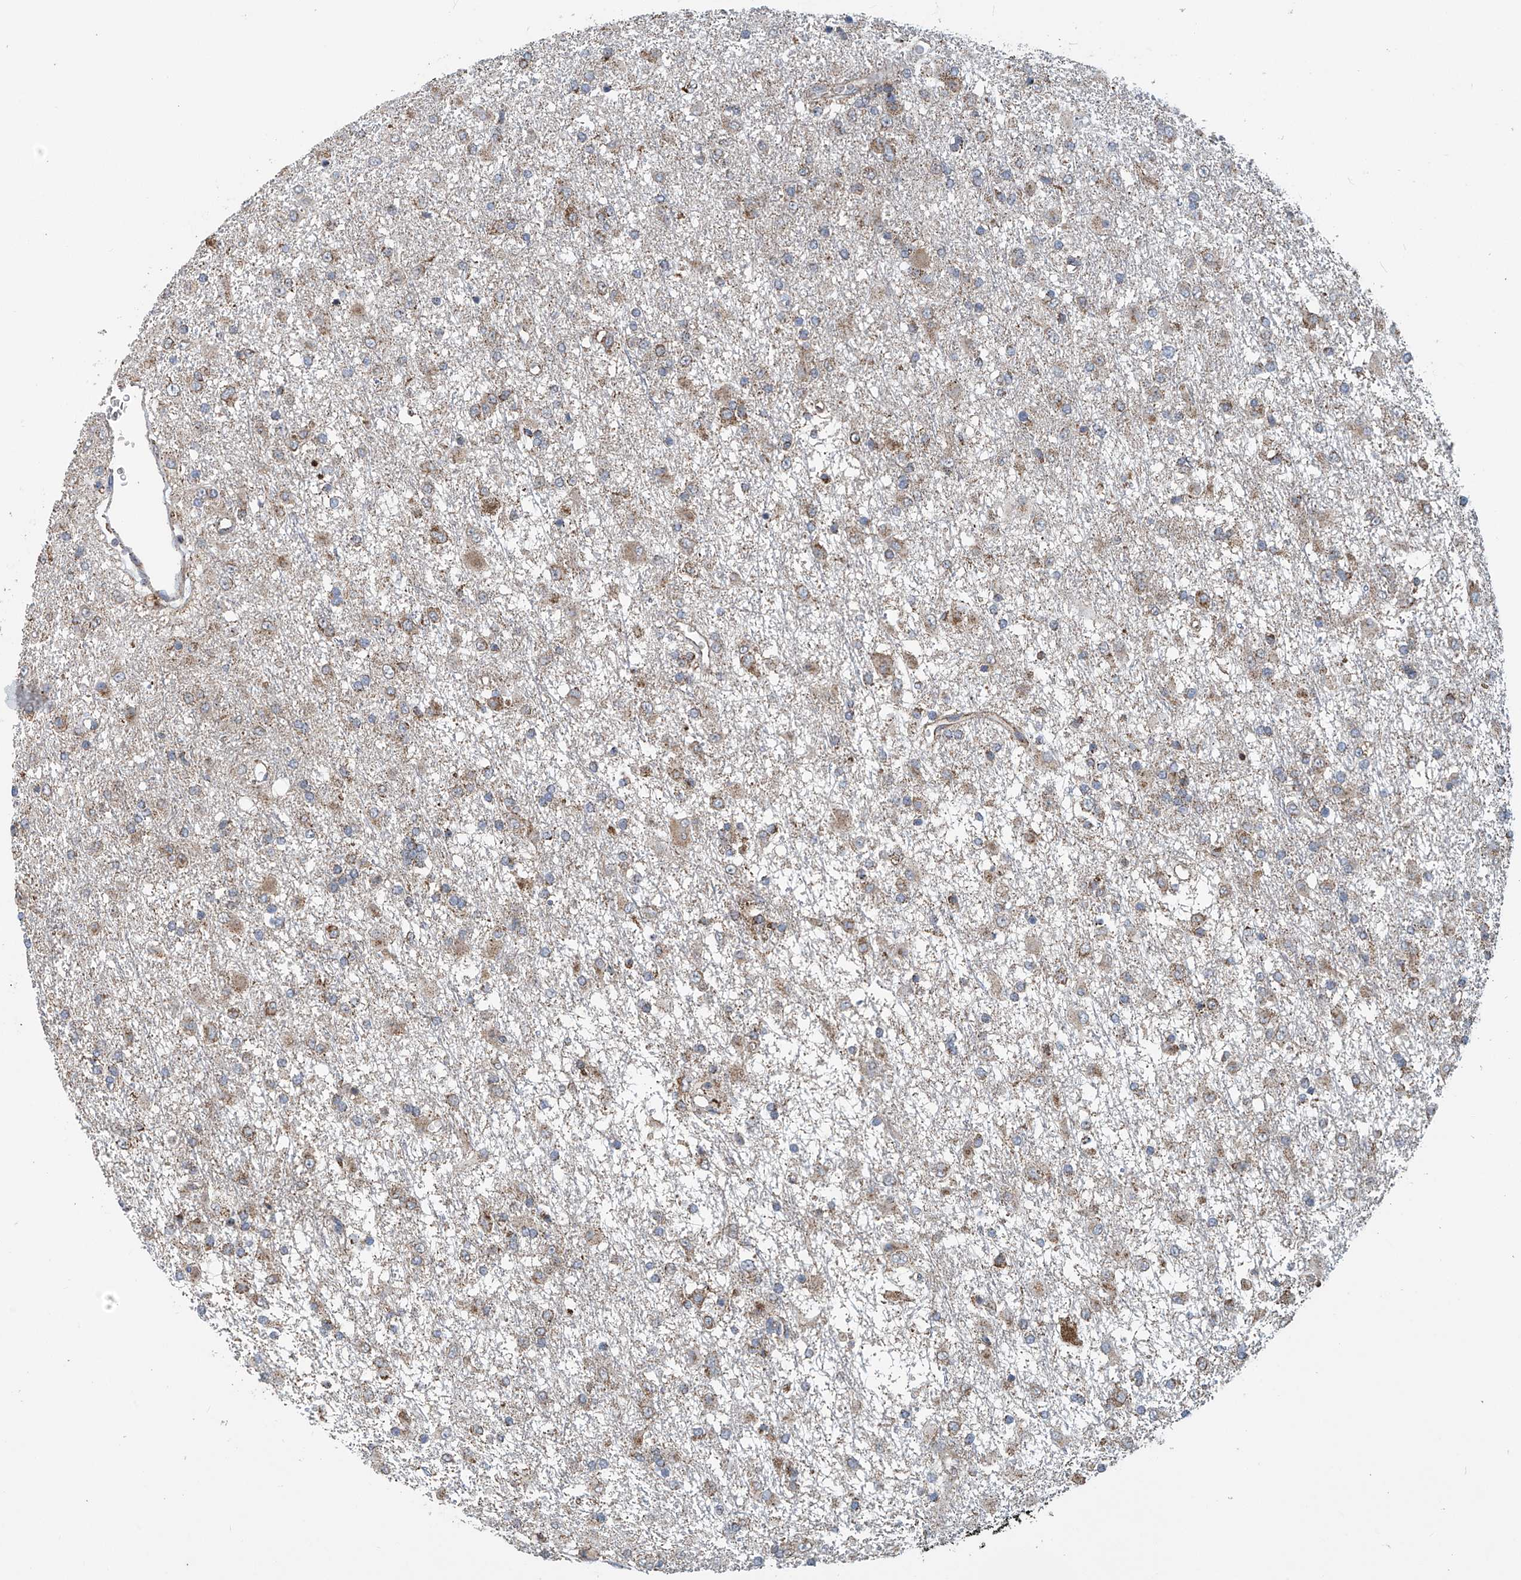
{"staining": {"intensity": "moderate", "quantity": "25%-75%", "location": "cytoplasmic/membranous"}, "tissue": "glioma", "cell_type": "Tumor cells", "image_type": "cancer", "snomed": [{"axis": "morphology", "description": "Glioma, malignant, Low grade"}, {"axis": "topography", "description": "Brain"}], "caption": "This image displays glioma stained with IHC to label a protein in brown. The cytoplasmic/membranous of tumor cells show moderate positivity for the protein. Nuclei are counter-stained blue.", "gene": "COMMD1", "patient": {"sex": "male", "age": 65}}